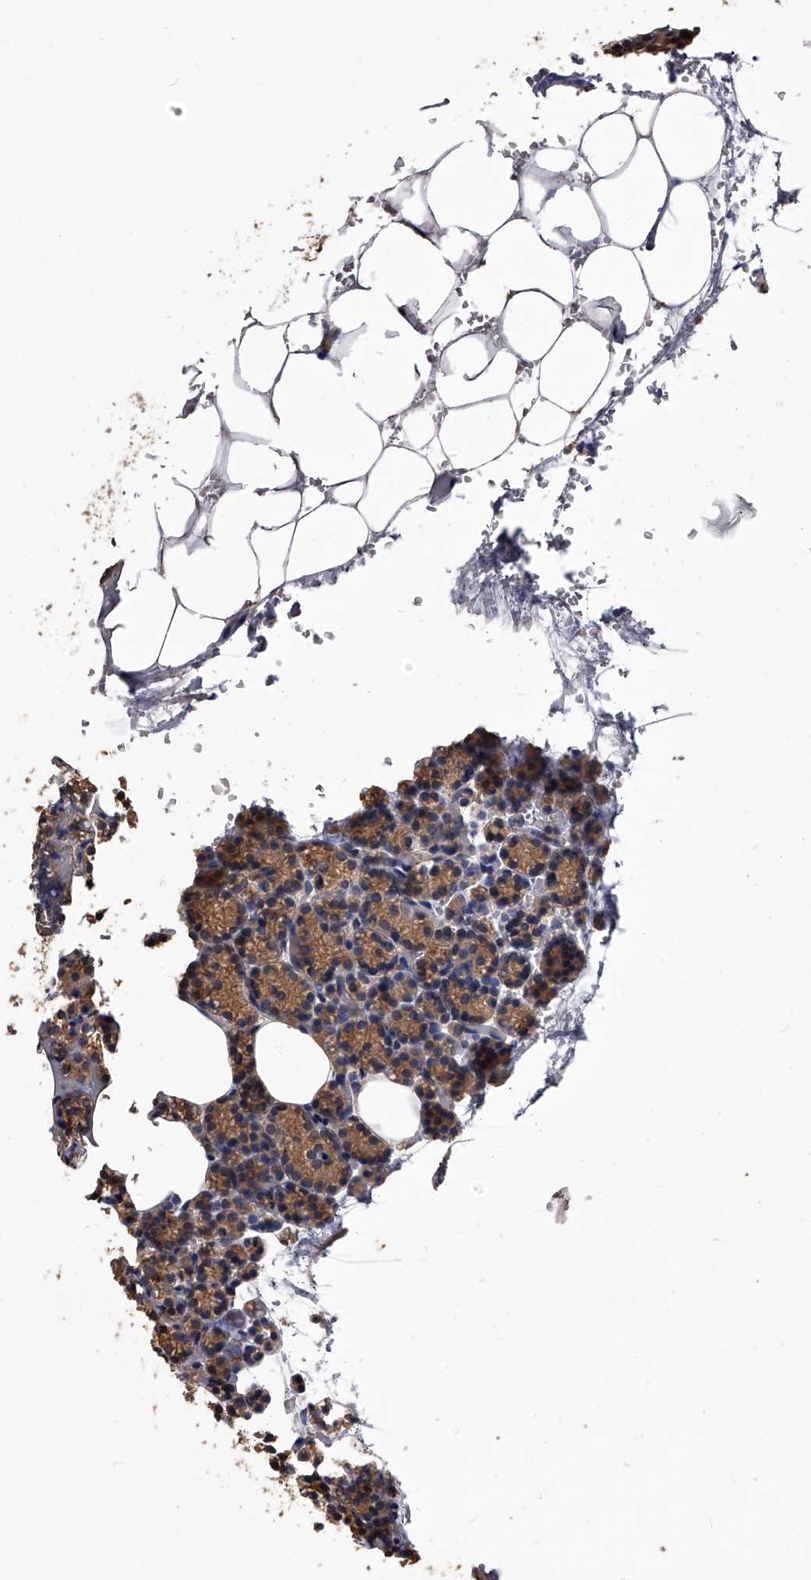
{"staining": {"intensity": "moderate", "quantity": "<25%", "location": "cytoplasmic/membranous"}, "tissue": "parathyroid gland", "cell_type": "Glandular cells", "image_type": "normal", "snomed": [{"axis": "morphology", "description": "Normal tissue, NOS"}, {"axis": "topography", "description": "Parathyroid gland"}], "caption": "Parathyroid gland was stained to show a protein in brown. There is low levels of moderate cytoplasmic/membranous staining in approximately <25% of glandular cells. The staining was performed using DAB to visualize the protein expression in brown, while the nuclei were stained in blue with hematoxylin (Magnification: 20x).", "gene": "EFCAB7", "patient": {"sex": "female", "age": 78}}